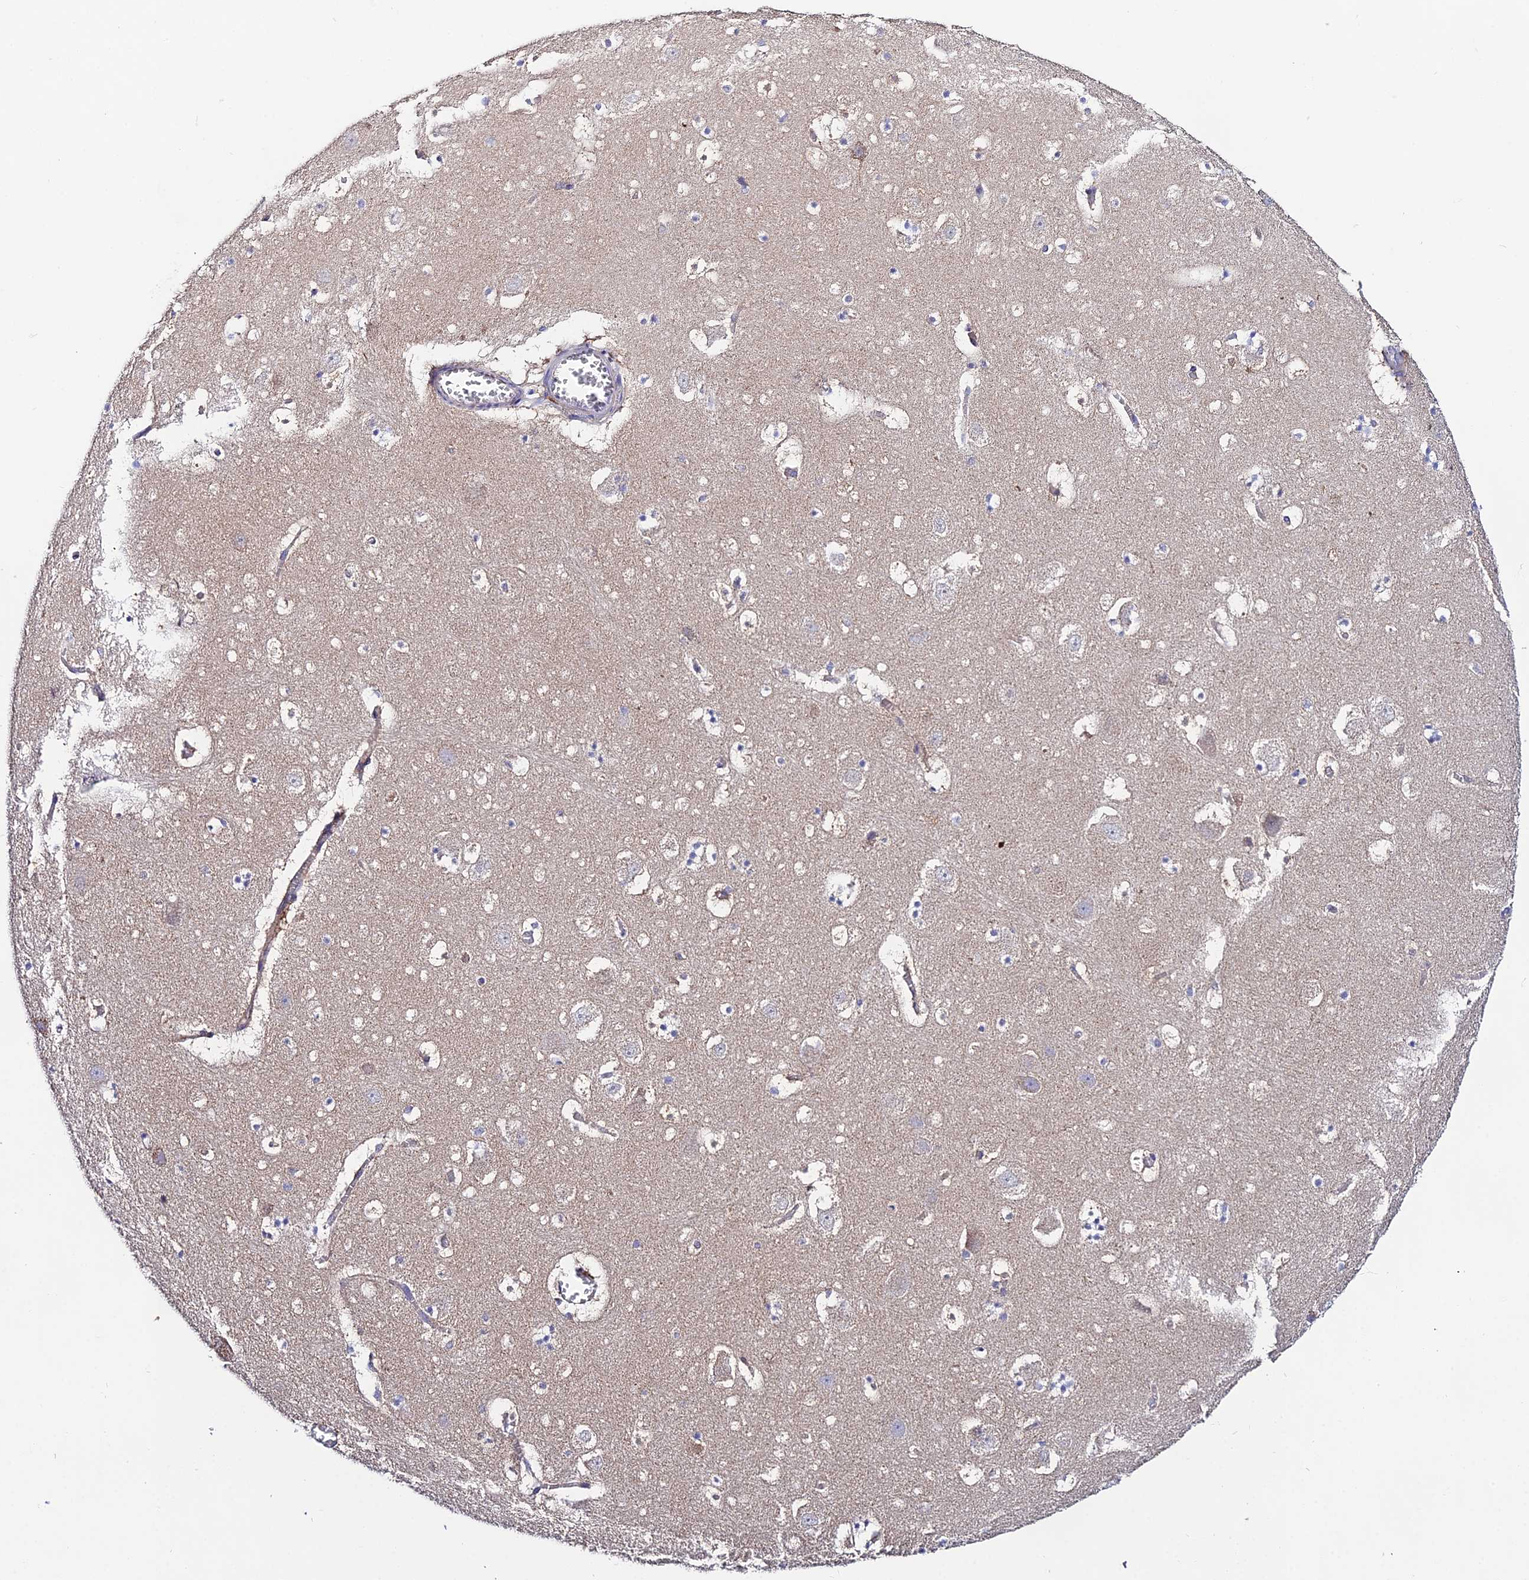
{"staining": {"intensity": "negative", "quantity": "none", "location": "none"}, "tissue": "hippocampus", "cell_type": "Glial cells", "image_type": "normal", "snomed": [{"axis": "morphology", "description": "Normal tissue, NOS"}, {"axis": "topography", "description": "Hippocampus"}], "caption": "Immunohistochemistry (IHC) of benign hippocampus reveals no expression in glial cells. The staining is performed using DAB brown chromogen with nuclei counter-stained in using hematoxylin.", "gene": "PPP2R2A", "patient": {"sex": "male", "age": 45}}